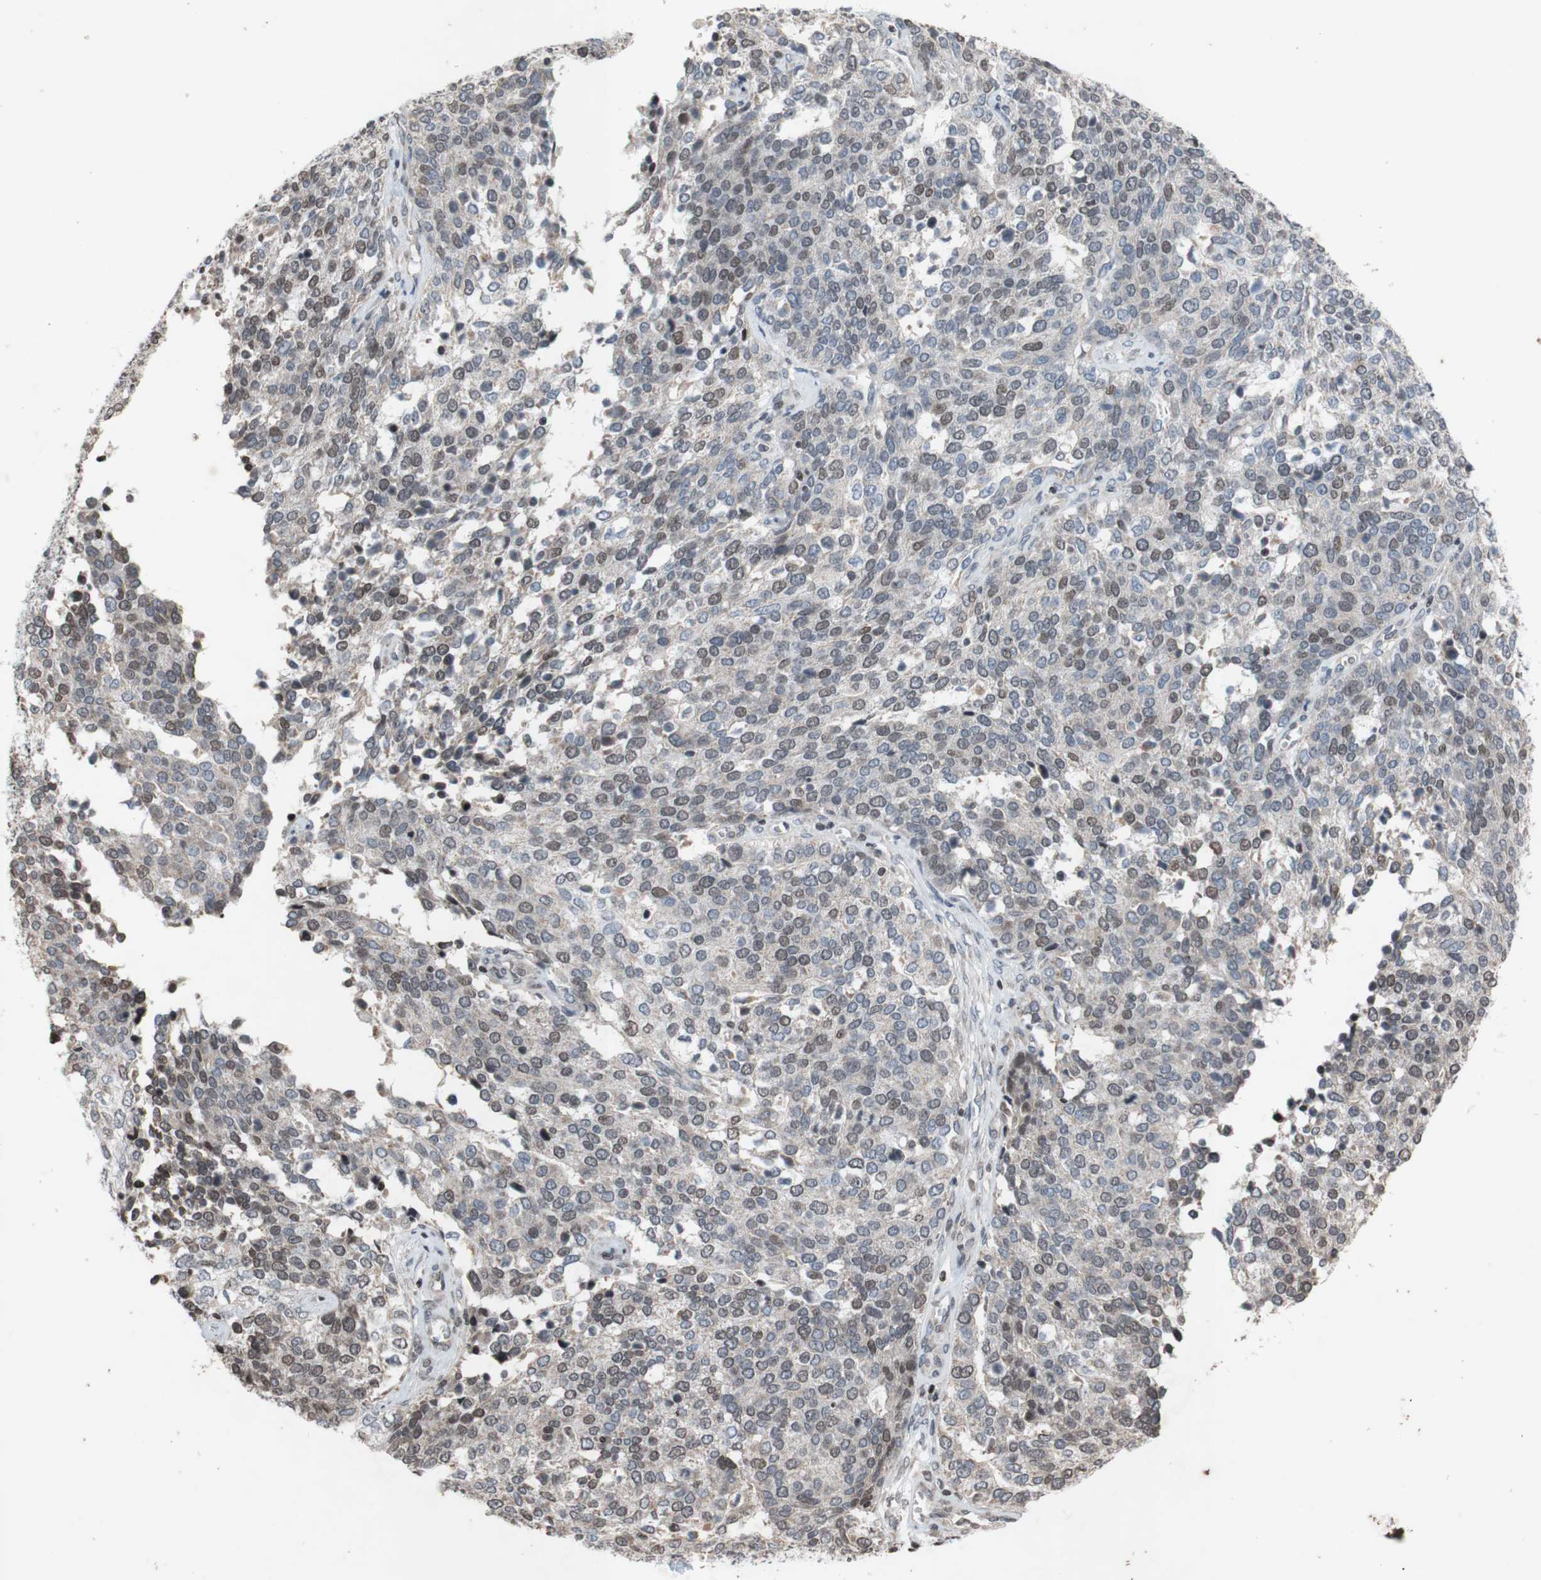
{"staining": {"intensity": "moderate", "quantity": "25%-75%", "location": "nuclear"}, "tissue": "ovarian cancer", "cell_type": "Tumor cells", "image_type": "cancer", "snomed": [{"axis": "morphology", "description": "Cystadenocarcinoma, serous, NOS"}, {"axis": "topography", "description": "Ovary"}], "caption": "Immunohistochemistry (IHC) of human ovarian serous cystadenocarcinoma displays medium levels of moderate nuclear staining in approximately 25%-75% of tumor cells.", "gene": "MCM6", "patient": {"sex": "female", "age": 44}}